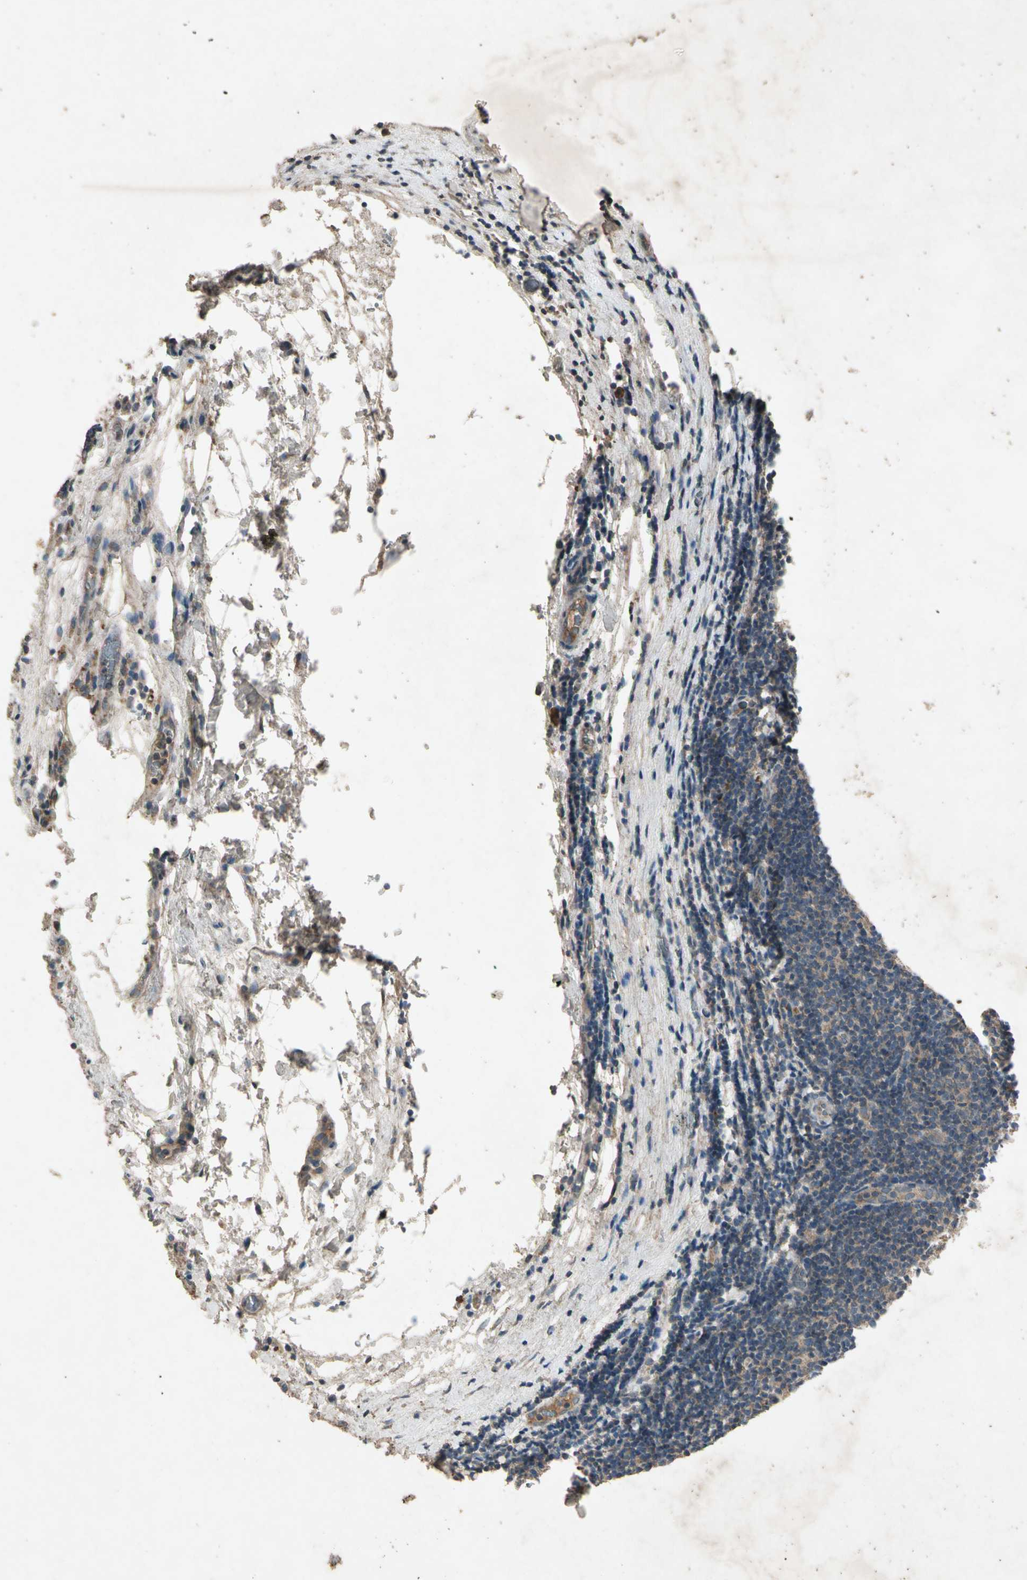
{"staining": {"intensity": "weak", "quantity": "25%-75%", "location": "cytoplasmic/membranous"}, "tissue": "lymphoma", "cell_type": "Tumor cells", "image_type": "cancer", "snomed": [{"axis": "morphology", "description": "Malignant lymphoma, non-Hodgkin's type, Low grade"}, {"axis": "topography", "description": "Lymph node"}], "caption": "A histopathology image showing weak cytoplasmic/membranous expression in about 25%-75% of tumor cells in lymphoma, as visualized by brown immunohistochemical staining.", "gene": "GPLD1", "patient": {"sex": "male", "age": 83}}